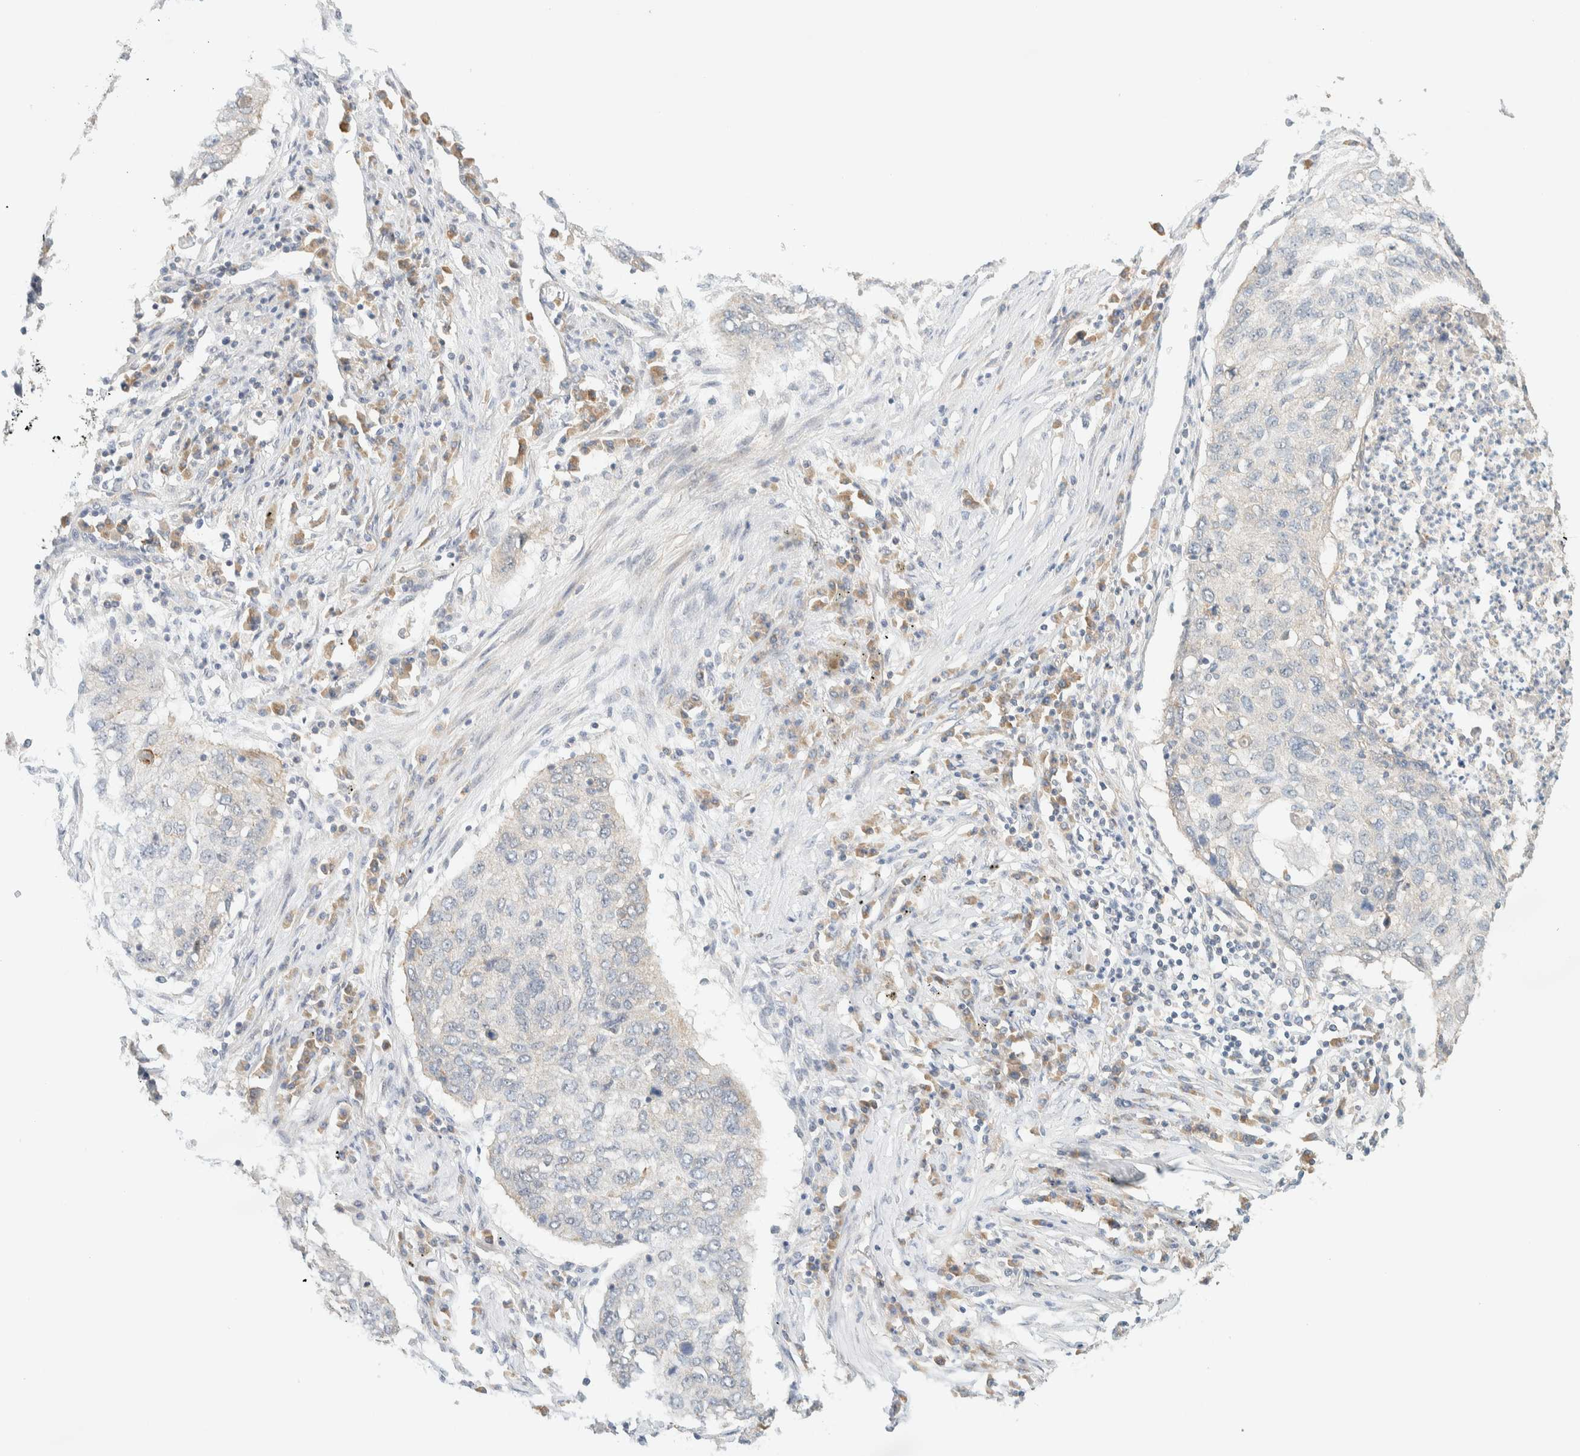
{"staining": {"intensity": "negative", "quantity": "none", "location": "none"}, "tissue": "lung cancer", "cell_type": "Tumor cells", "image_type": "cancer", "snomed": [{"axis": "morphology", "description": "Squamous cell carcinoma, NOS"}, {"axis": "topography", "description": "Lung"}], "caption": "DAB (3,3'-diaminobenzidine) immunohistochemical staining of human lung cancer (squamous cell carcinoma) demonstrates no significant expression in tumor cells. The staining was performed using DAB to visualize the protein expression in brown, while the nuclei were stained in blue with hematoxylin (Magnification: 20x).", "gene": "TBC1D8B", "patient": {"sex": "female", "age": 63}}